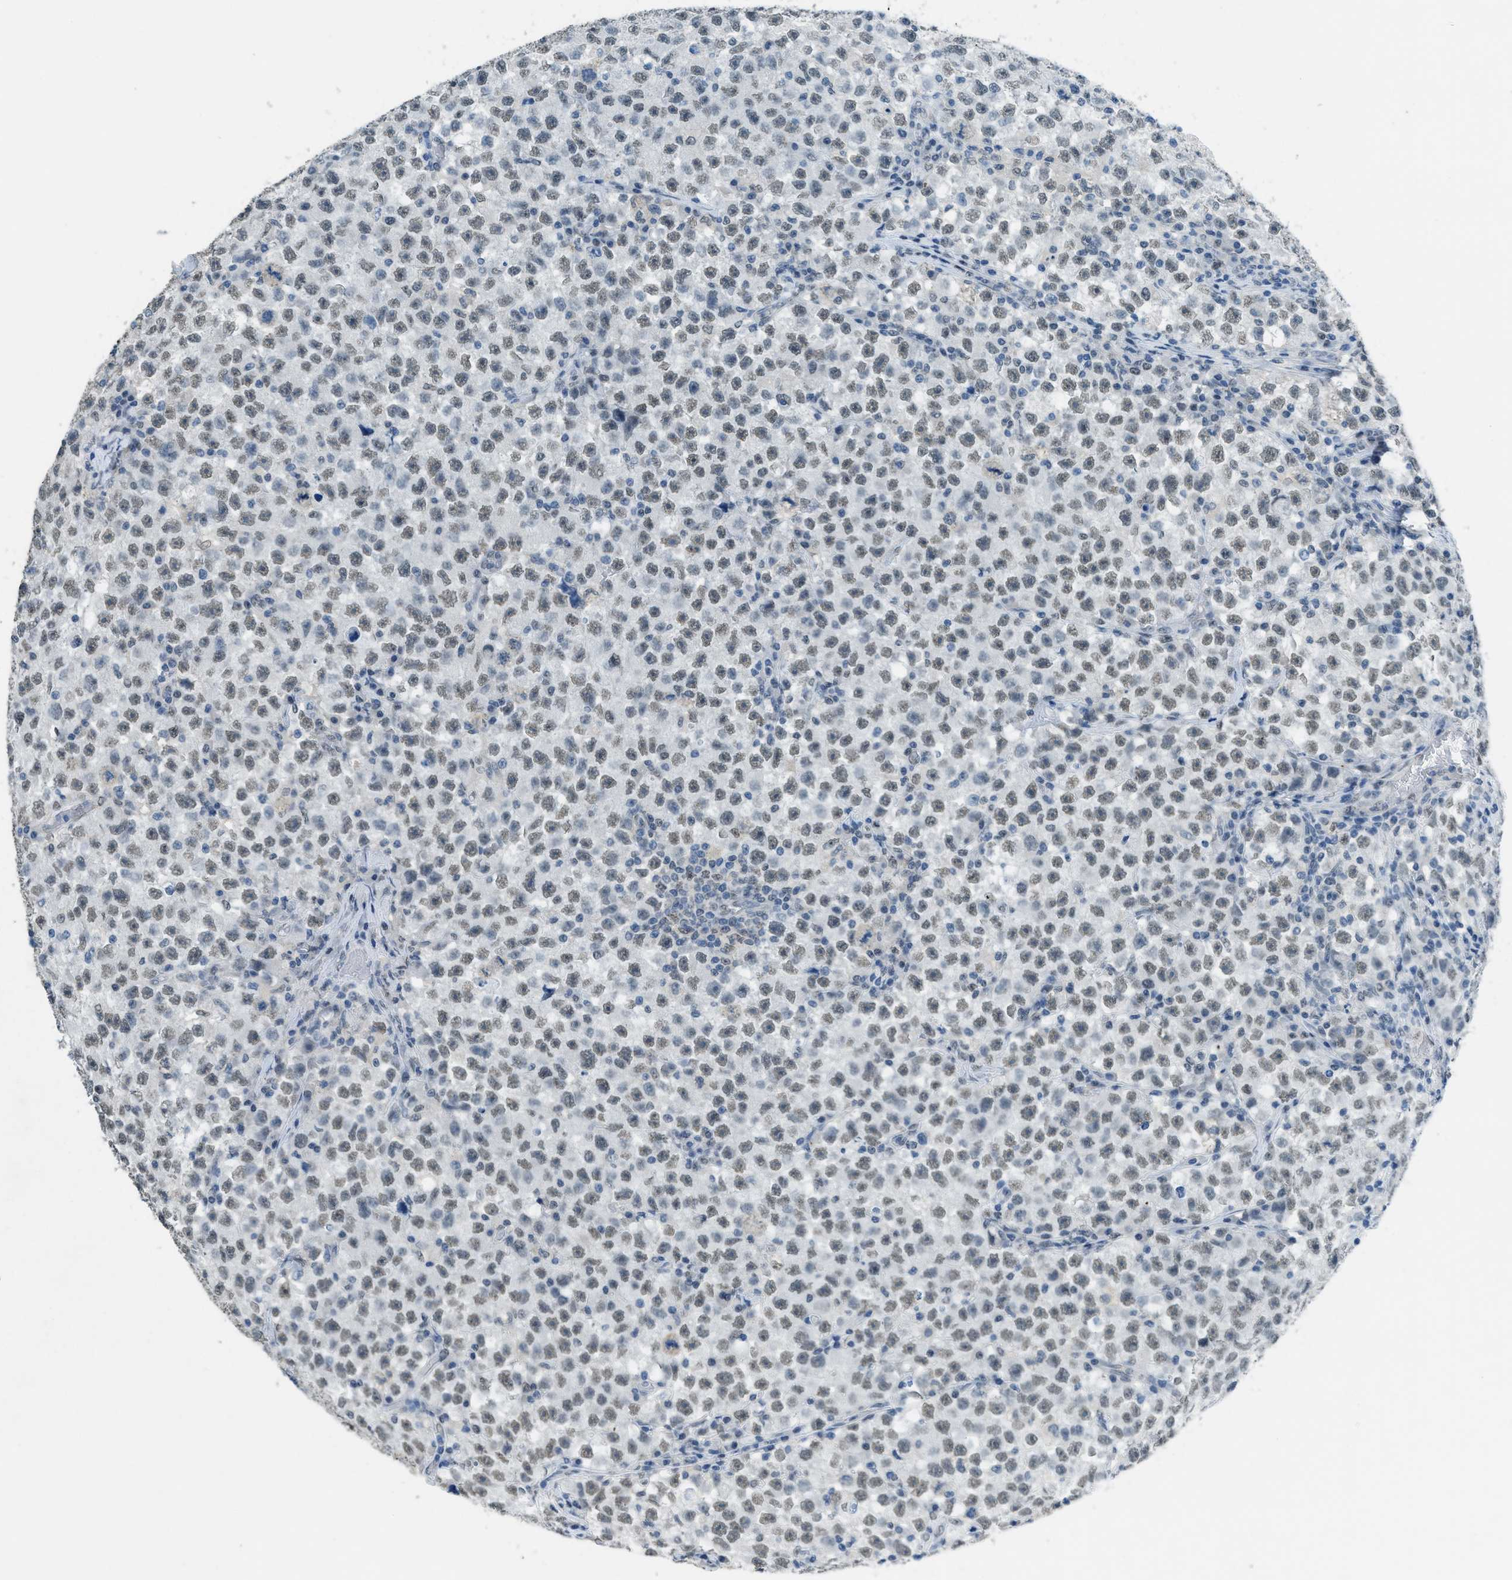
{"staining": {"intensity": "weak", "quantity": ">75%", "location": "nuclear"}, "tissue": "testis cancer", "cell_type": "Tumor cells", "image_type": "cancer", "snomed": [{"axis": "morphology", "description": "Seminoma, NOS"}, {"axis": "topography", "description": "Testis"}], "caption": "About >75% of tumor cells in testis cancer display weak nuclear protein staining as visualized by brown immunohistochemical staining.", "gene": "TTC13", "patient": {"sex": "male", "age": 22}}